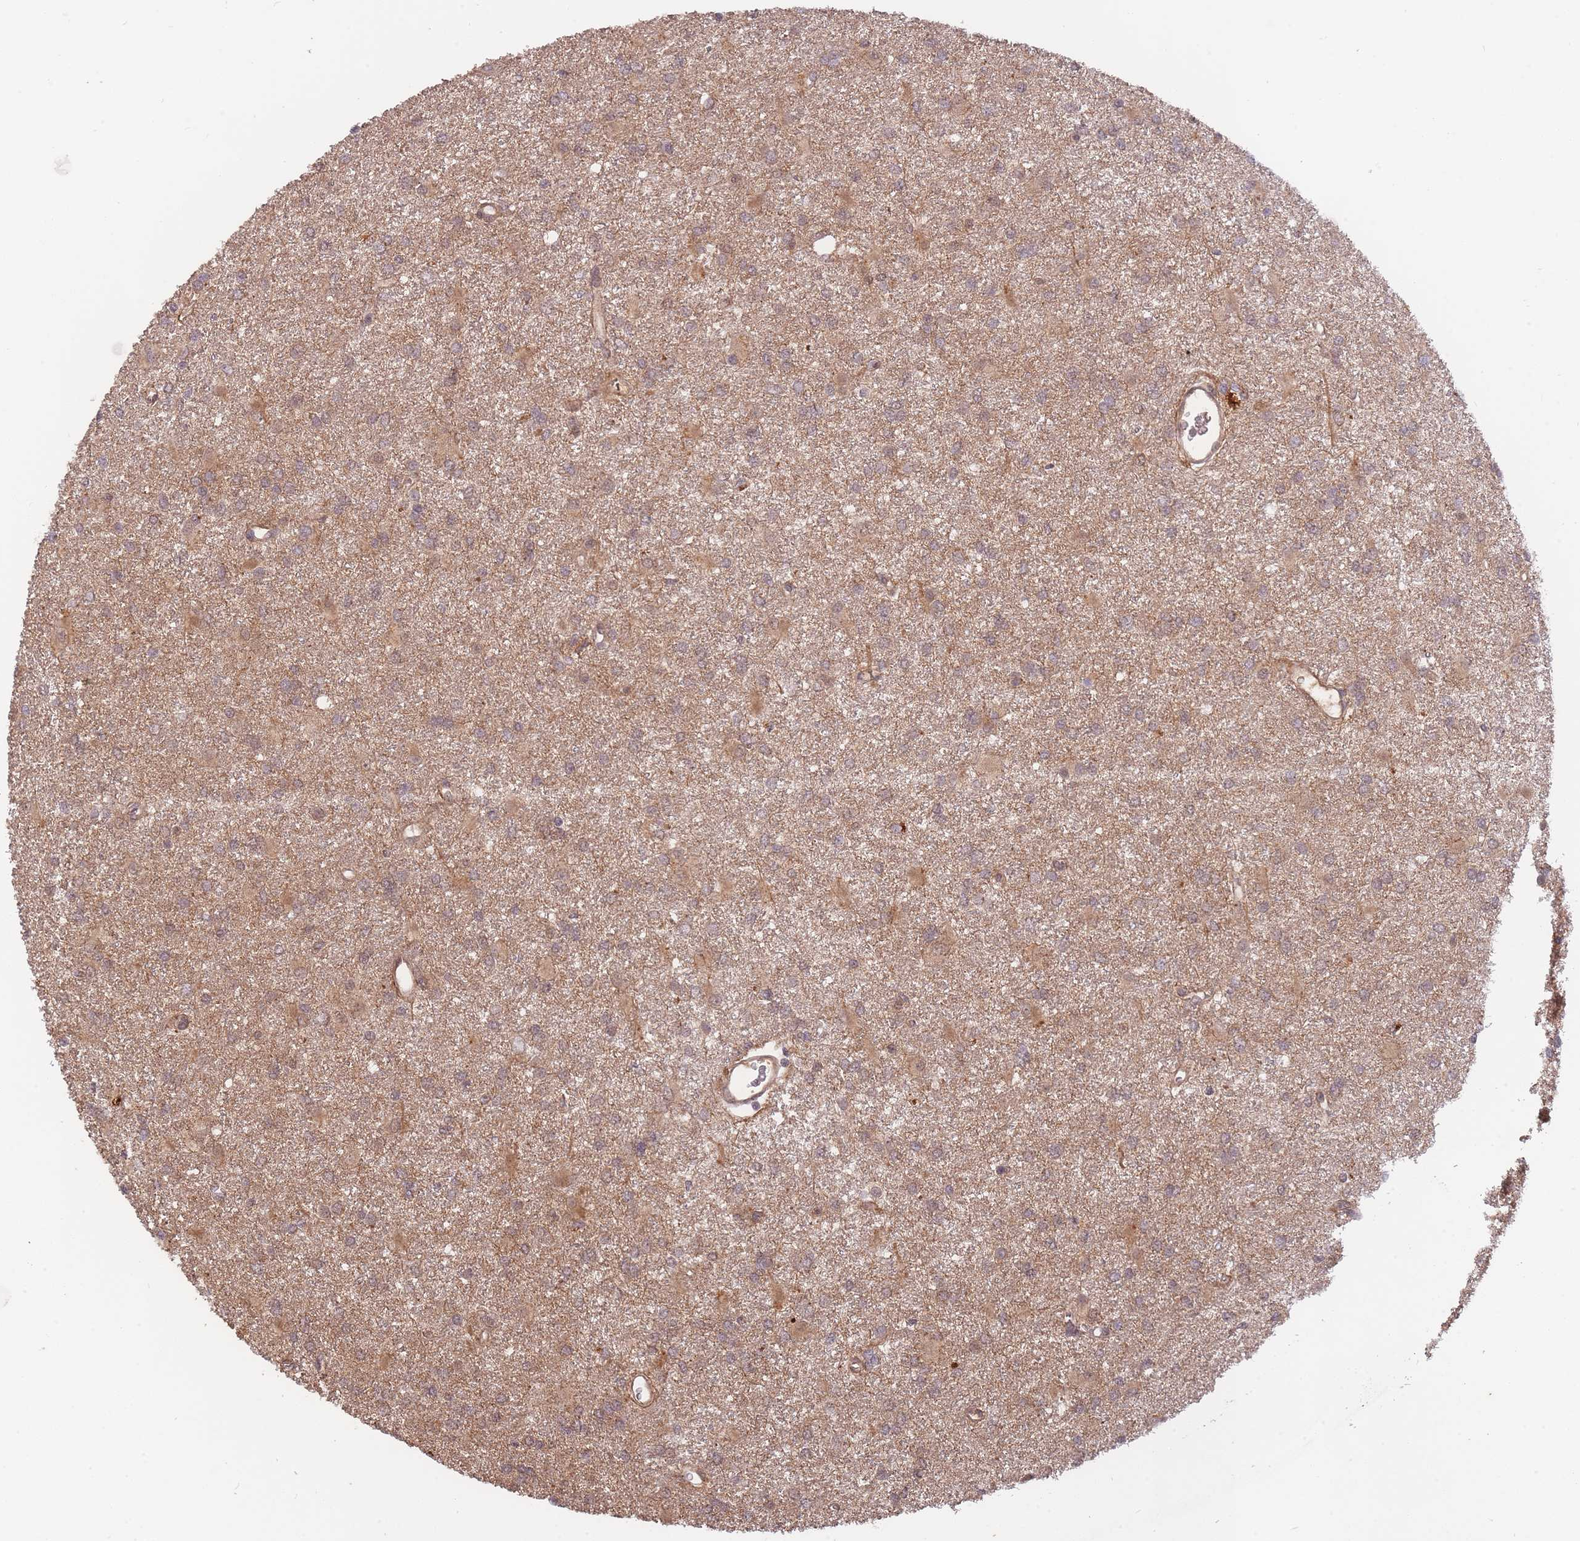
{"staining": {"intensity": "weak", "quantity": ">75%", "location": "cytoplasmic/membranous"}, "tissue": "glioma", "cell_type": "Tumor cells", "image_type": "cancer", "snomed": [{"axis": "morphology", "description": "Glioma, malignant, High grade"}, {"axis": "topography", "description": "Brain"}], "caption": "A brown stain shows weak cytoplasmic/membranous staining of a protein in malignant glioma (high-grade) tumor cells.", "gene": "SMC6", "patient": {"sex": "female", "age": 50}}